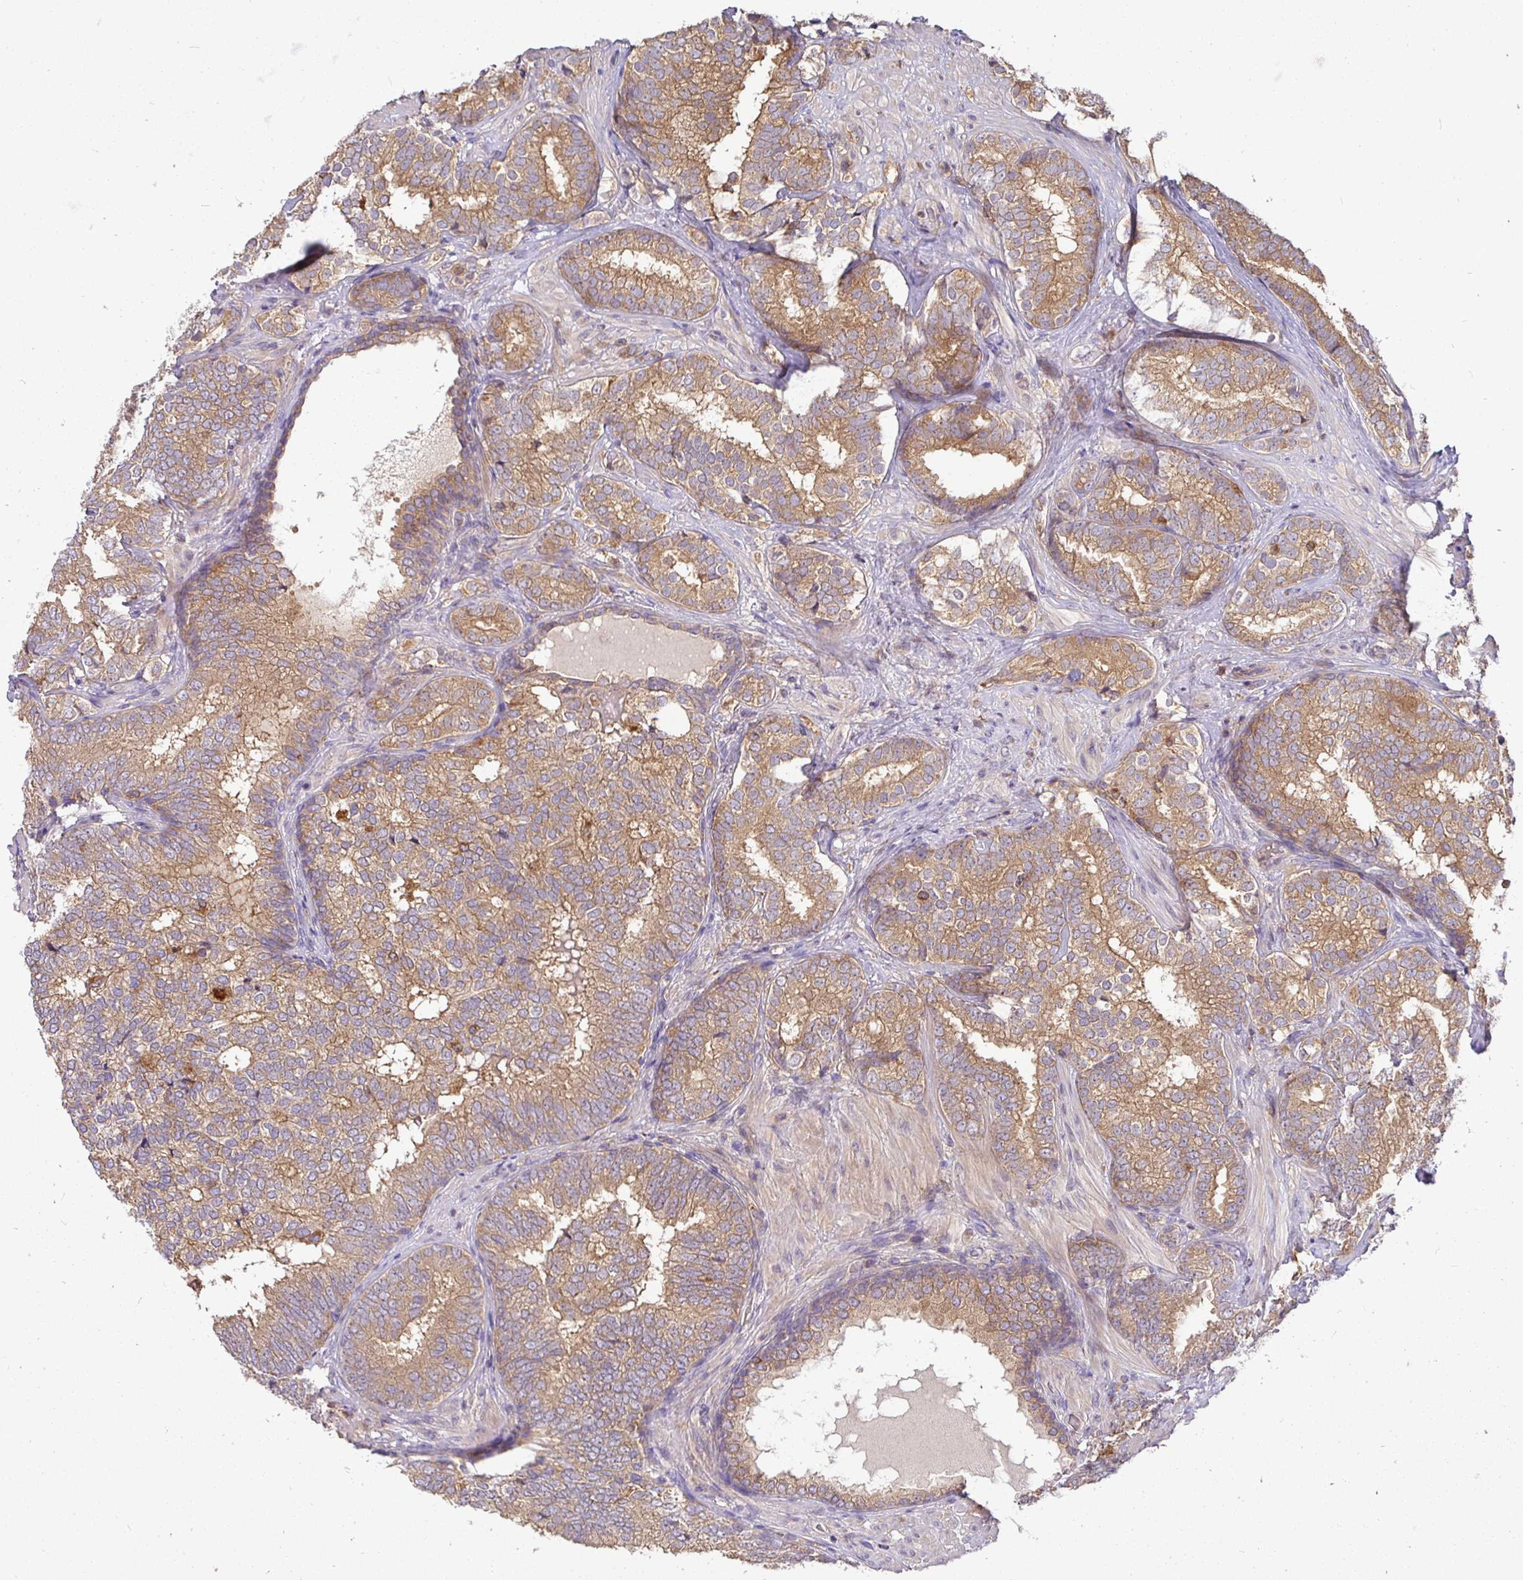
{"staining": {"intensity": "moderate", "quantity": ">75%", "location": "cytoplasmic/membranous"}, "tissue": "prostate cancer", "cell_type": "Tumor cells", "image_type": "cancer", "snomed": [{"axis": "morphology", "description": "Adenocarcinoma, High grade"}, {"axis": "topography", "description": "Prostate"}], "caption": "A brown stain highlights moderate cytoplasmic/membranous positivity of a protein in adenocarcinoma (high-grade) (prostate) tumor cells.", "gene": "ATP6V1F", "patient": {"sex": "male", "age": 72}}